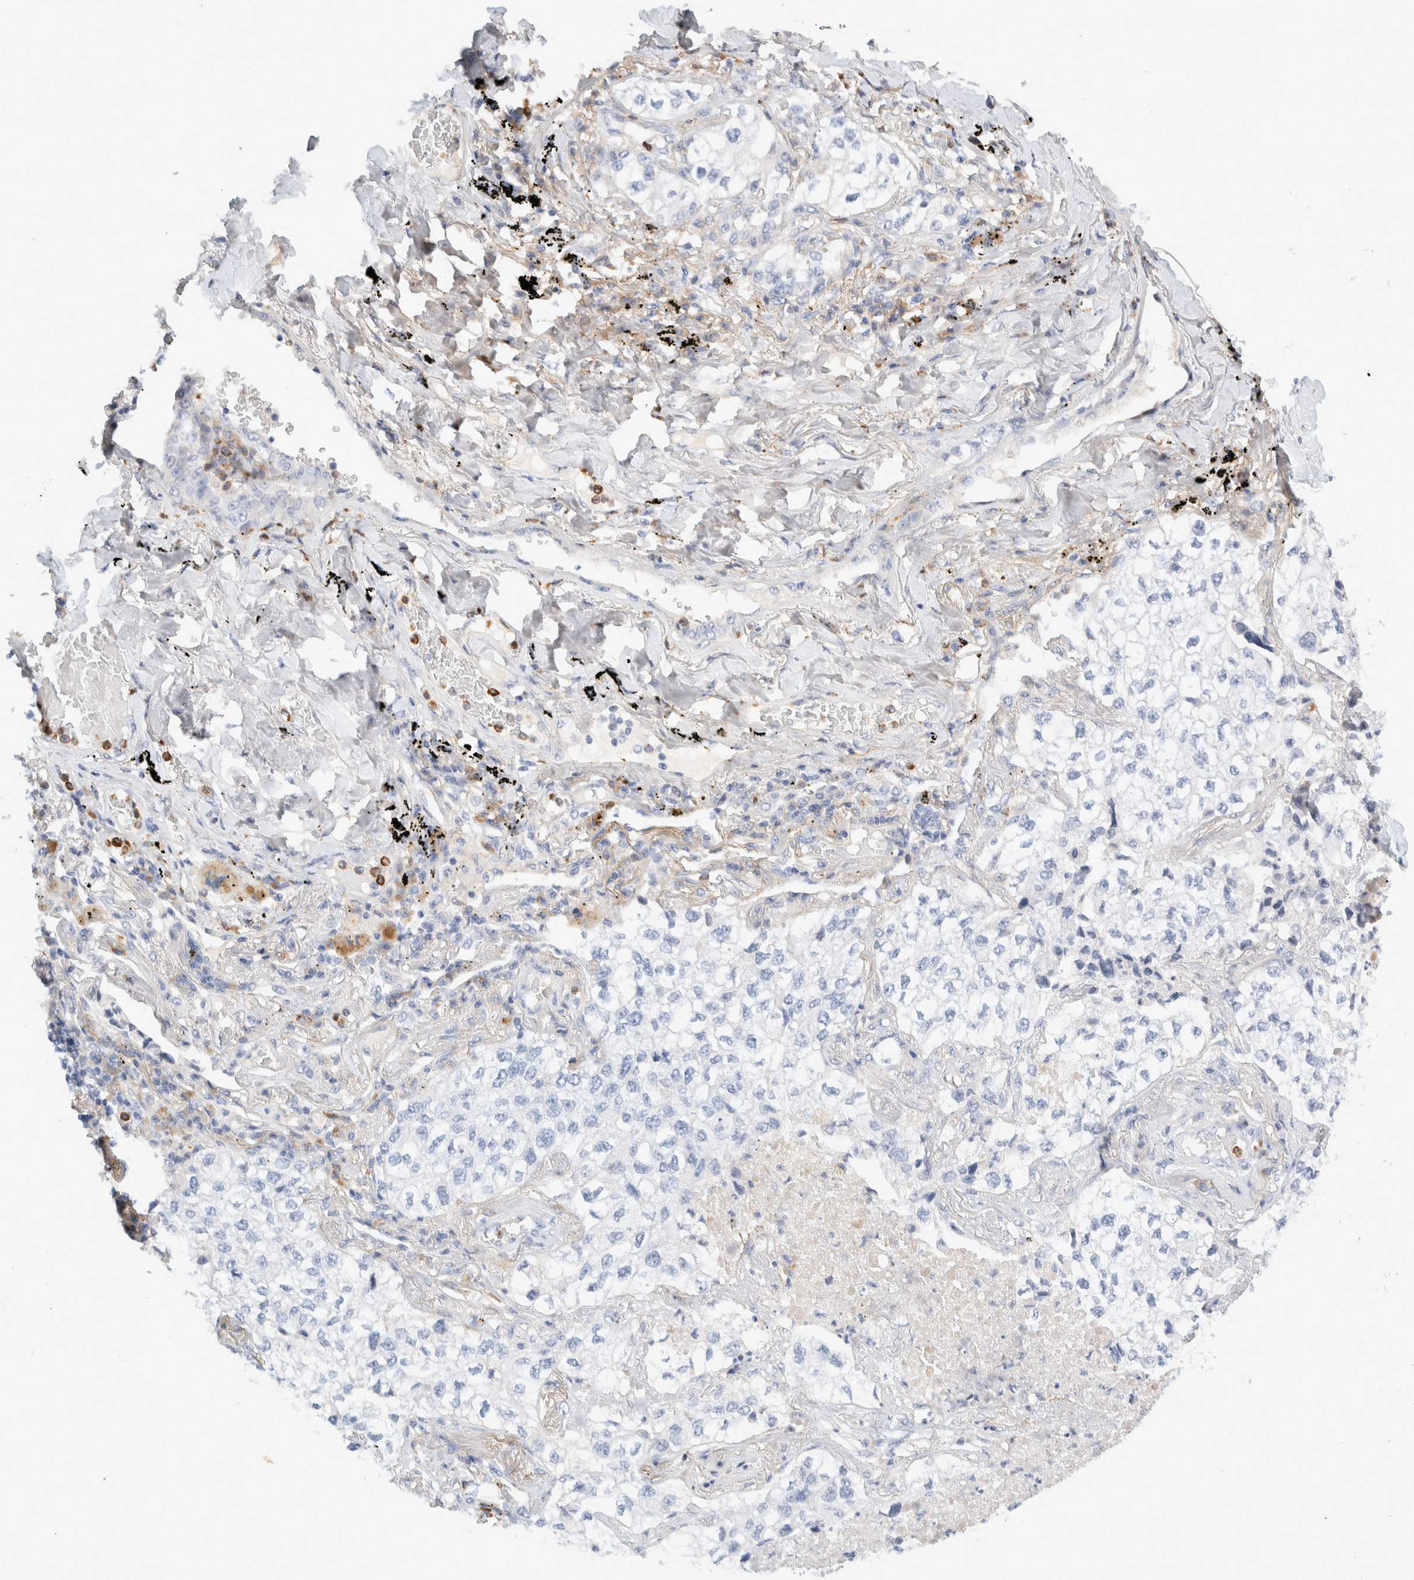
{"staining": {"intensity": "negative", "quantity": "none", "location": "none"}, "tissue": "lung cancer", "cell_type": "Tumor cells", "image_type": "cancer", "snomed": [{"axis": "morphology", "description": "Adenocarcinoma, NOS"}, {"axis": "topography", "description": "Lung"}], "caption": "An immunohistochemistry micrograph of lung cancer (adenocarcinoma) is shown. There is no staining in tumor cells of lung cancer (adenocarcinoma).", "gene": "FGL2", "patient": {"sex": "male", "age": 63}}